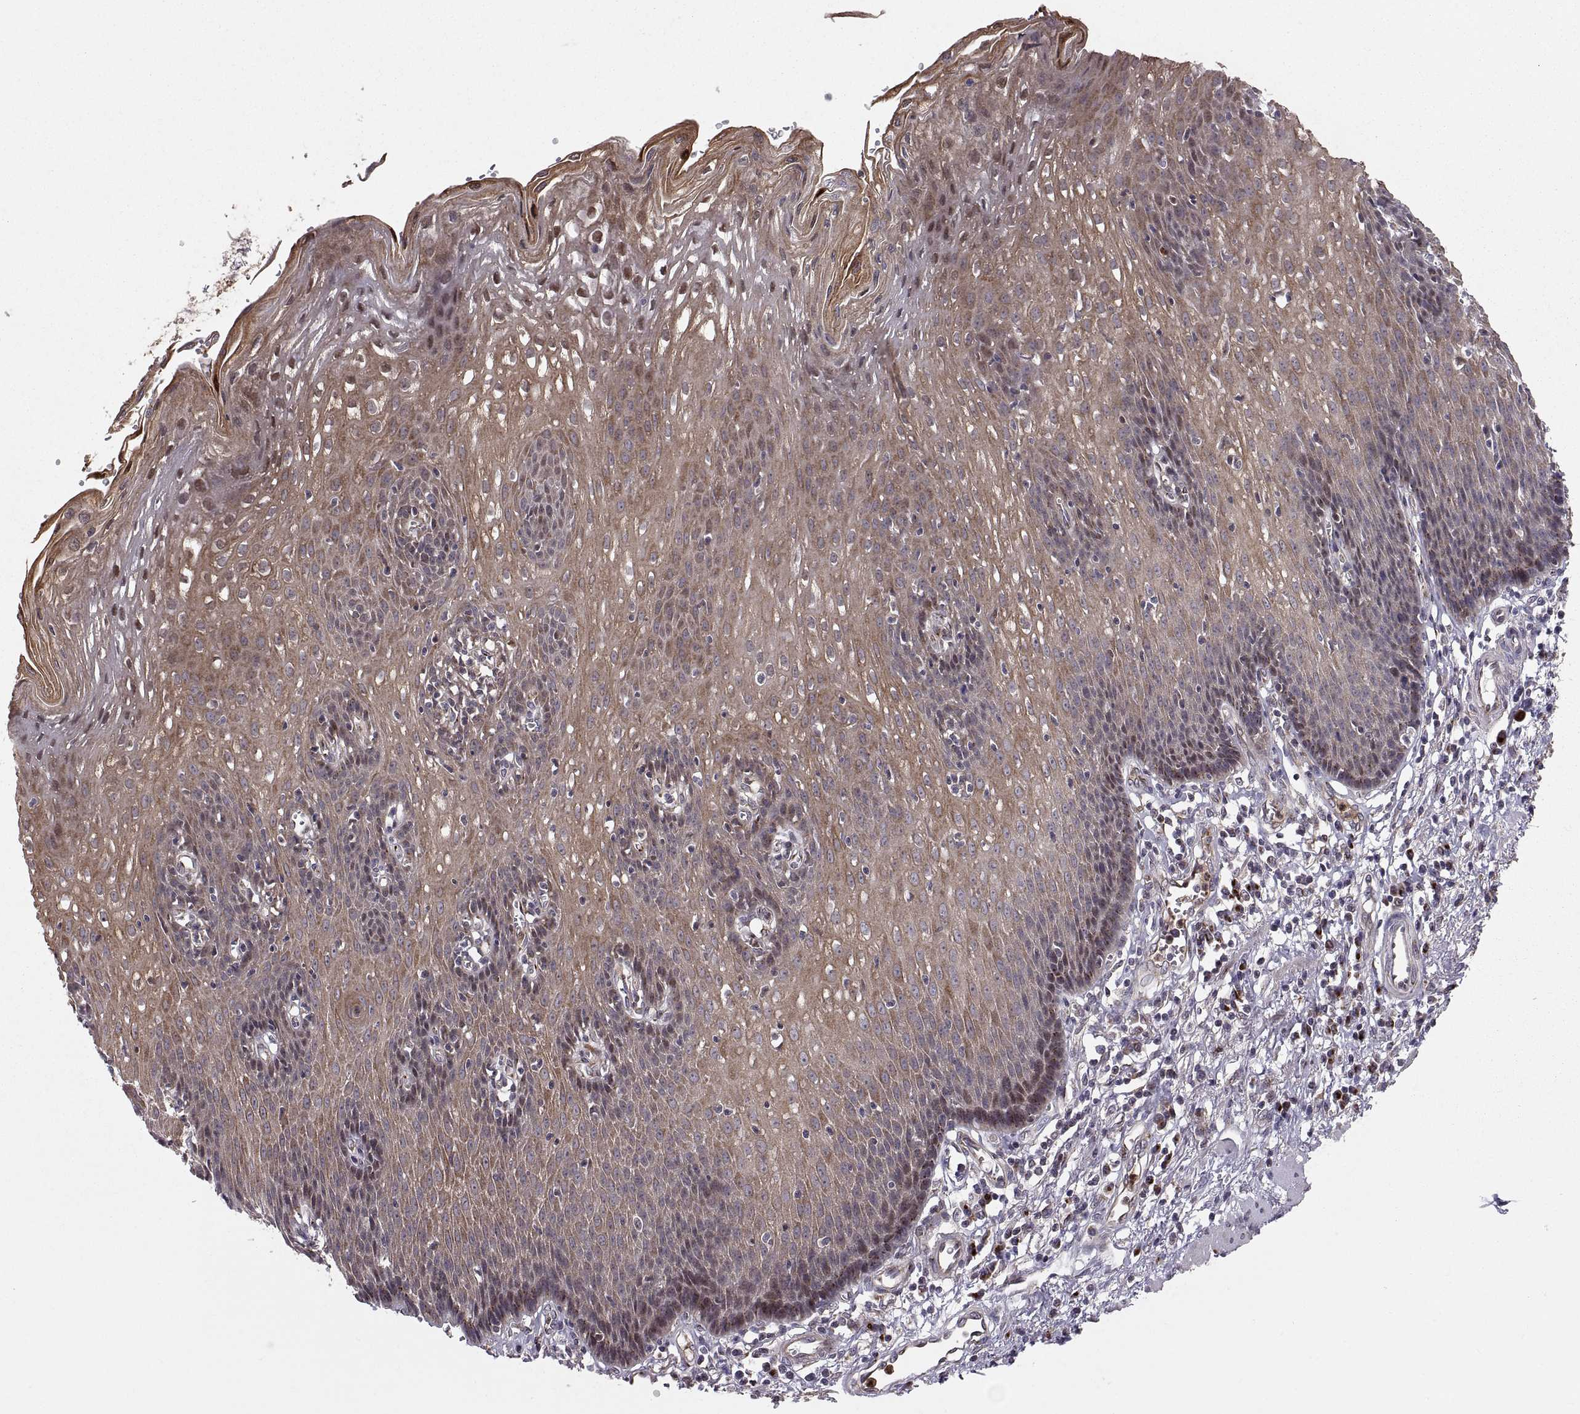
{"staining": {"intensity": "moderate", "quantity": ">75%", "location": "cytoplasmic/membranous"}, "tissue": "esophagus", "cell_type": "Squamous epithelial cells", "image_type": "normal", "snomed": [{"axis": "morphology", "description": "Normal tissue, NOS"}, {"axis": "topography", "description": "Esophagus"}], "caption": "Immunohistochemical staining of unremarkable esophagus reveals medium levels of moderate cytoplasmic/membranous expression in about >75% of squamous epithelial cells. The protein of interest is stained brown, and the nuclei are stained in blue (DAB (3,3'-diaminobenzidine) IHC with brightfield microscopy, high magnification).", "gene": "TESC", "patient": {"sex": "male", "age": 57}}